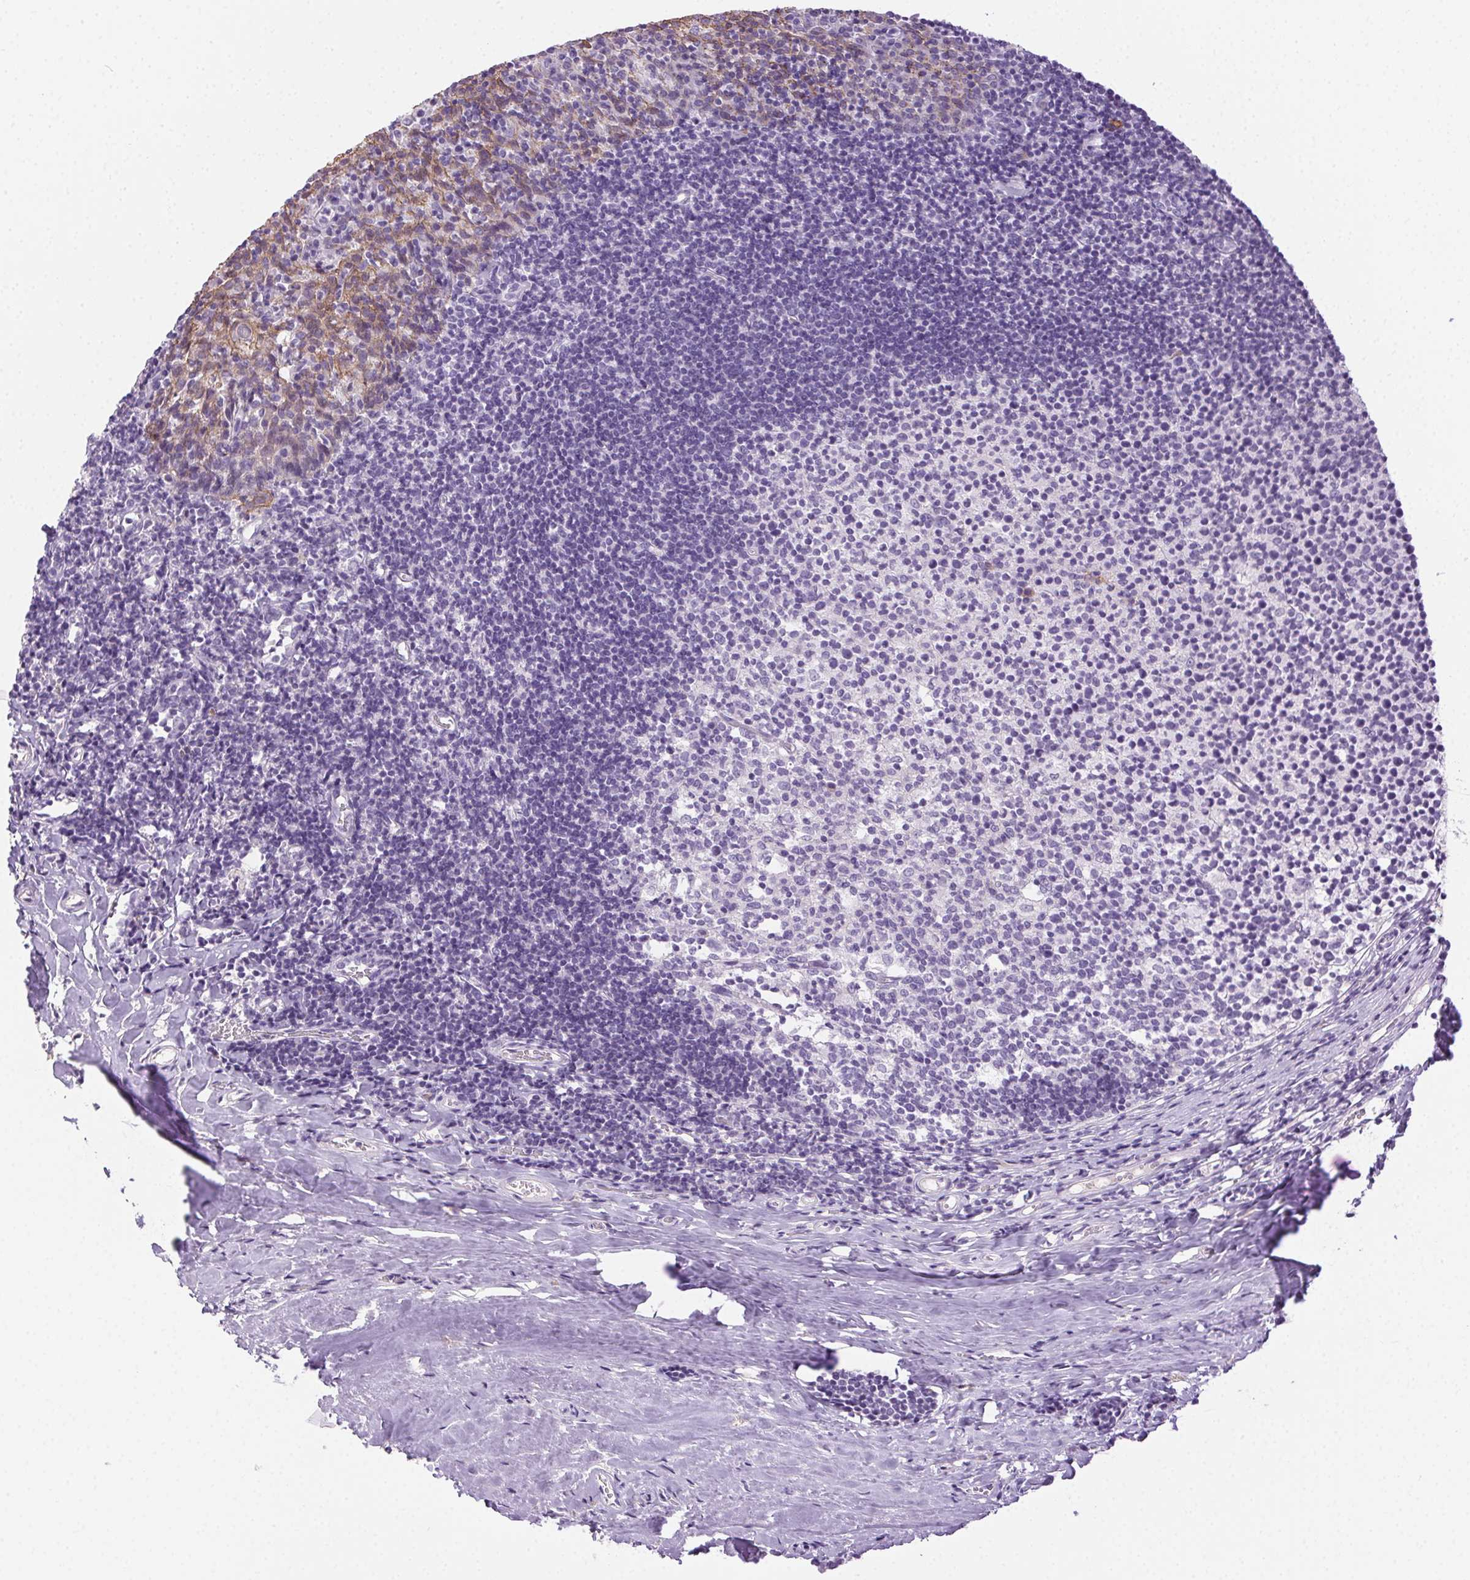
{"staining": {"intensity": "negative", "quantity": "none", "location": "none"}, "tissue": "tonsil", "cell_type": "Germinal center cells", "image_type": "normal", "snomed": [{"axis": "morphology", "description": "Normal tissue, NOS"}, {"axis": "topography", "description": "Tonsil"}], "caption": "IHC image of normal tonsil: human tonsil stained with DAB (3,3'-diaminobenzidine) reveals no significant protein positivity in germinal center cells.", "gene": "CLDN10", "patient": {"sex": "female", "age": 10}}